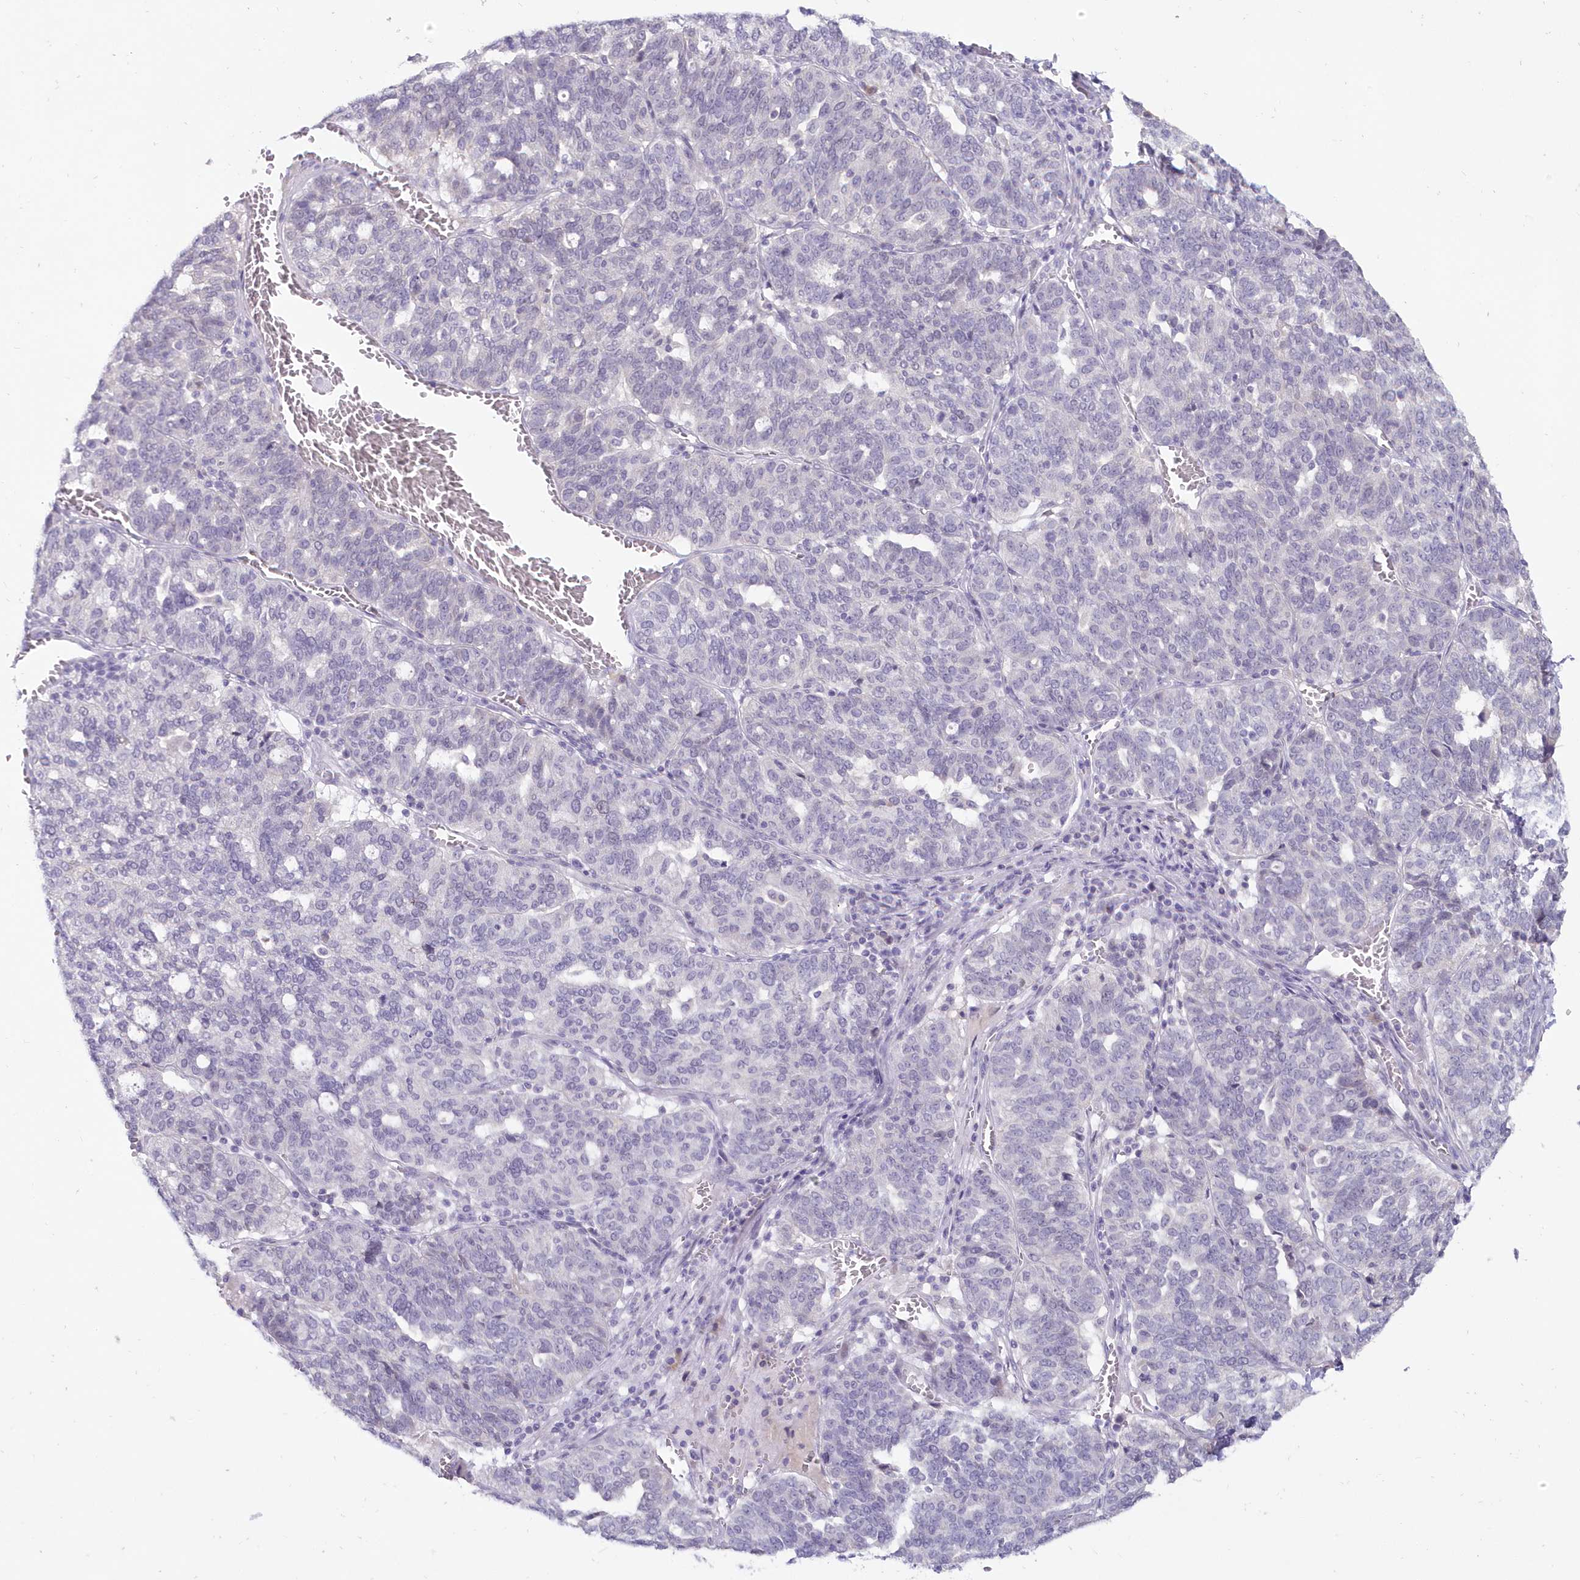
{"staining": {"intensity": "negative", "quantity": "none", "location": "none"}, "tissue": "ovarian cancer", "cell_type": "Tumor cells", "image_type": "cancer", "snomed": [{"axis": "morphology", "description": "Cystadenocarcinoma, serous, NOS"}, {"axis": "topography", "description": "Ovary"}], "caption": "Ovarian cancer (serous cystadenocarcinoma) was stained to show a protein in brown. There is no significant expression in tumor cells. The staining was performed using DAB to visualize the protein expression in brown, while the nuclei were stained in blue with hematoxylin (Magnification: 20x).", "gene": "SNED1", "patient": {"sex": "female", "age": 59}}